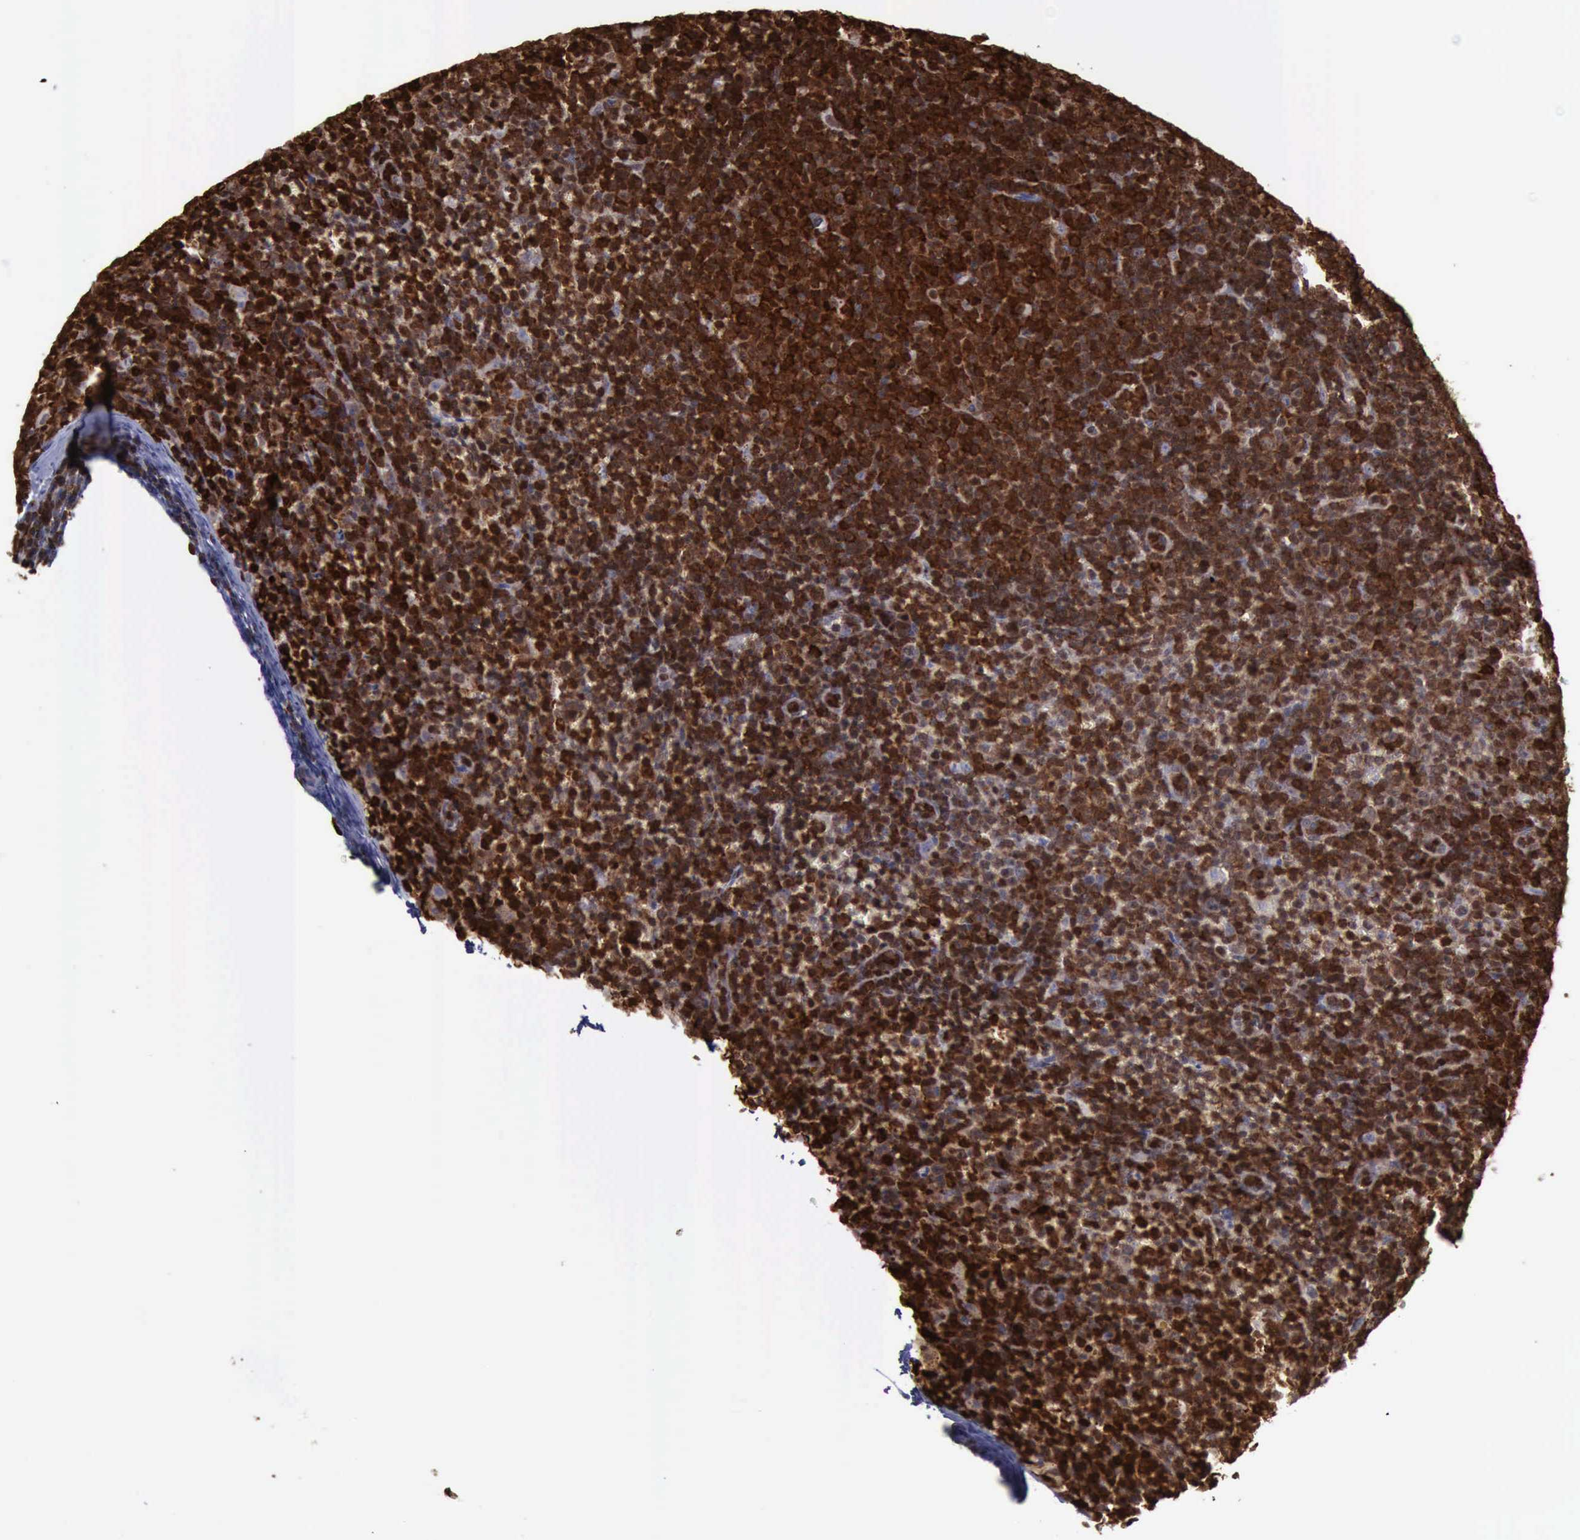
{"staining": {"intensity": "strong", "quantity": ">75%", "location": "cytoplasmic/membranous,nuclear"}, "tissue": "lymphoma", "cell_type": "Tumor cells", "image_type": "cancer", "snomed": [{"axis": "morphology", "description": "Malignant lymphoma, non-Hodgkin's type, Low grade"}, {"axis": "topography", "description": "Lymph node"}], "caption": "Protein expression analysis of human lymphoma reveals strong cytoplasmic/membranous and nuclear positivity in about >75% of tumor cells.", "gene": "PDCD4", "patient": {"sex": "male", "age": 50}}